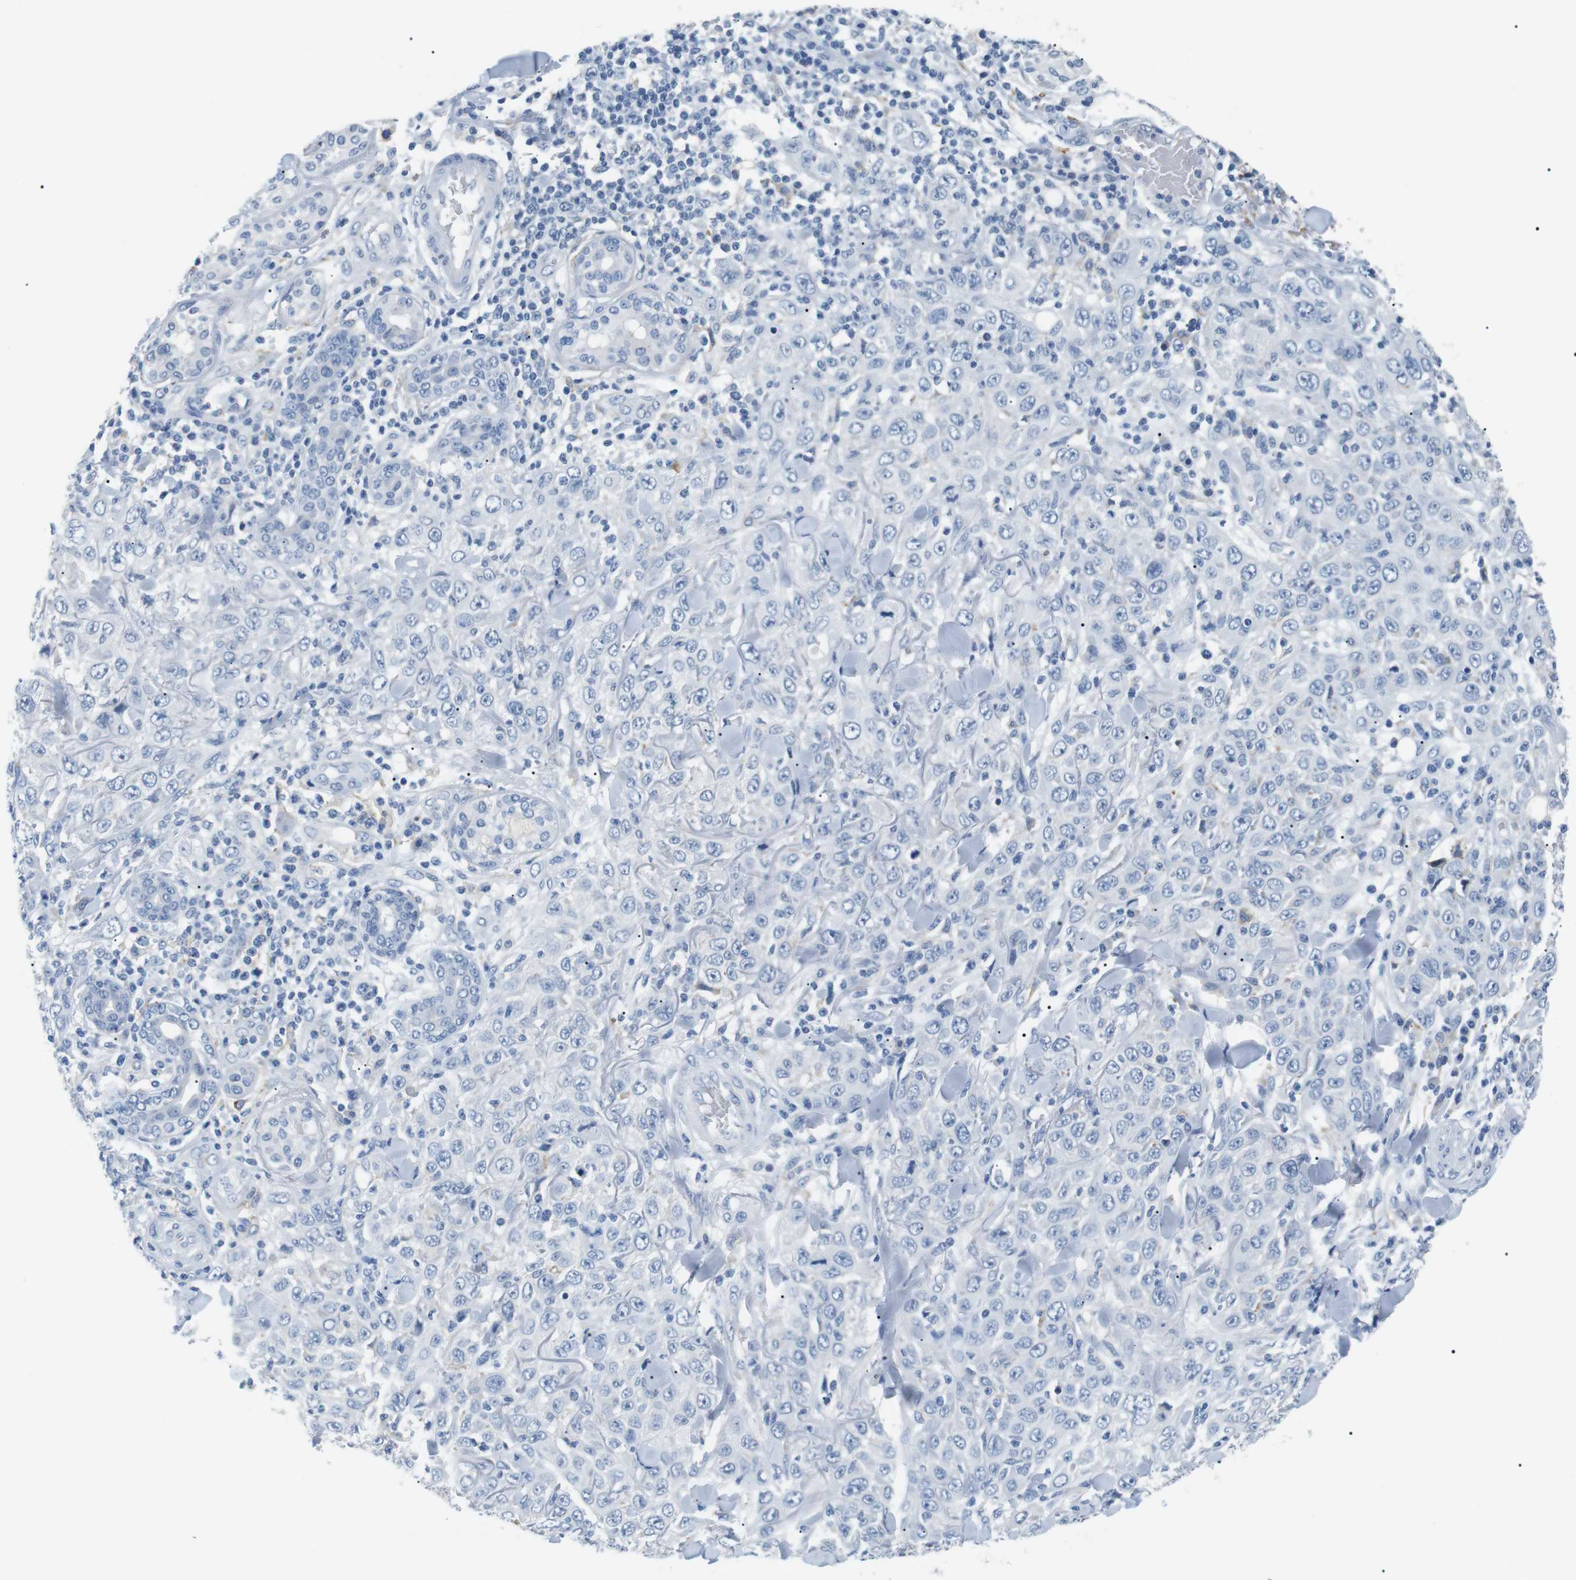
{"staining": {"intensity": "negative", "quantity": "none", "location": "none"}, "tissue": "skin cancer", "cell_type": "Tumor cells", "image_type": "cancer", "snomed": [{"axis": "morphology", "description": "Squamous cell carcinoma, NOS"}, {"axis": "topography", "description": "Skin"}], "caption": "DAB (3,3'-diaminobenzidine) immunohistochemical staining of skin cancer (squamous cell carcinoma) reveals no significant positivity in tumor cells.", "gene": "FCGRT", "patient": {"sex": "female", "age": 88}}